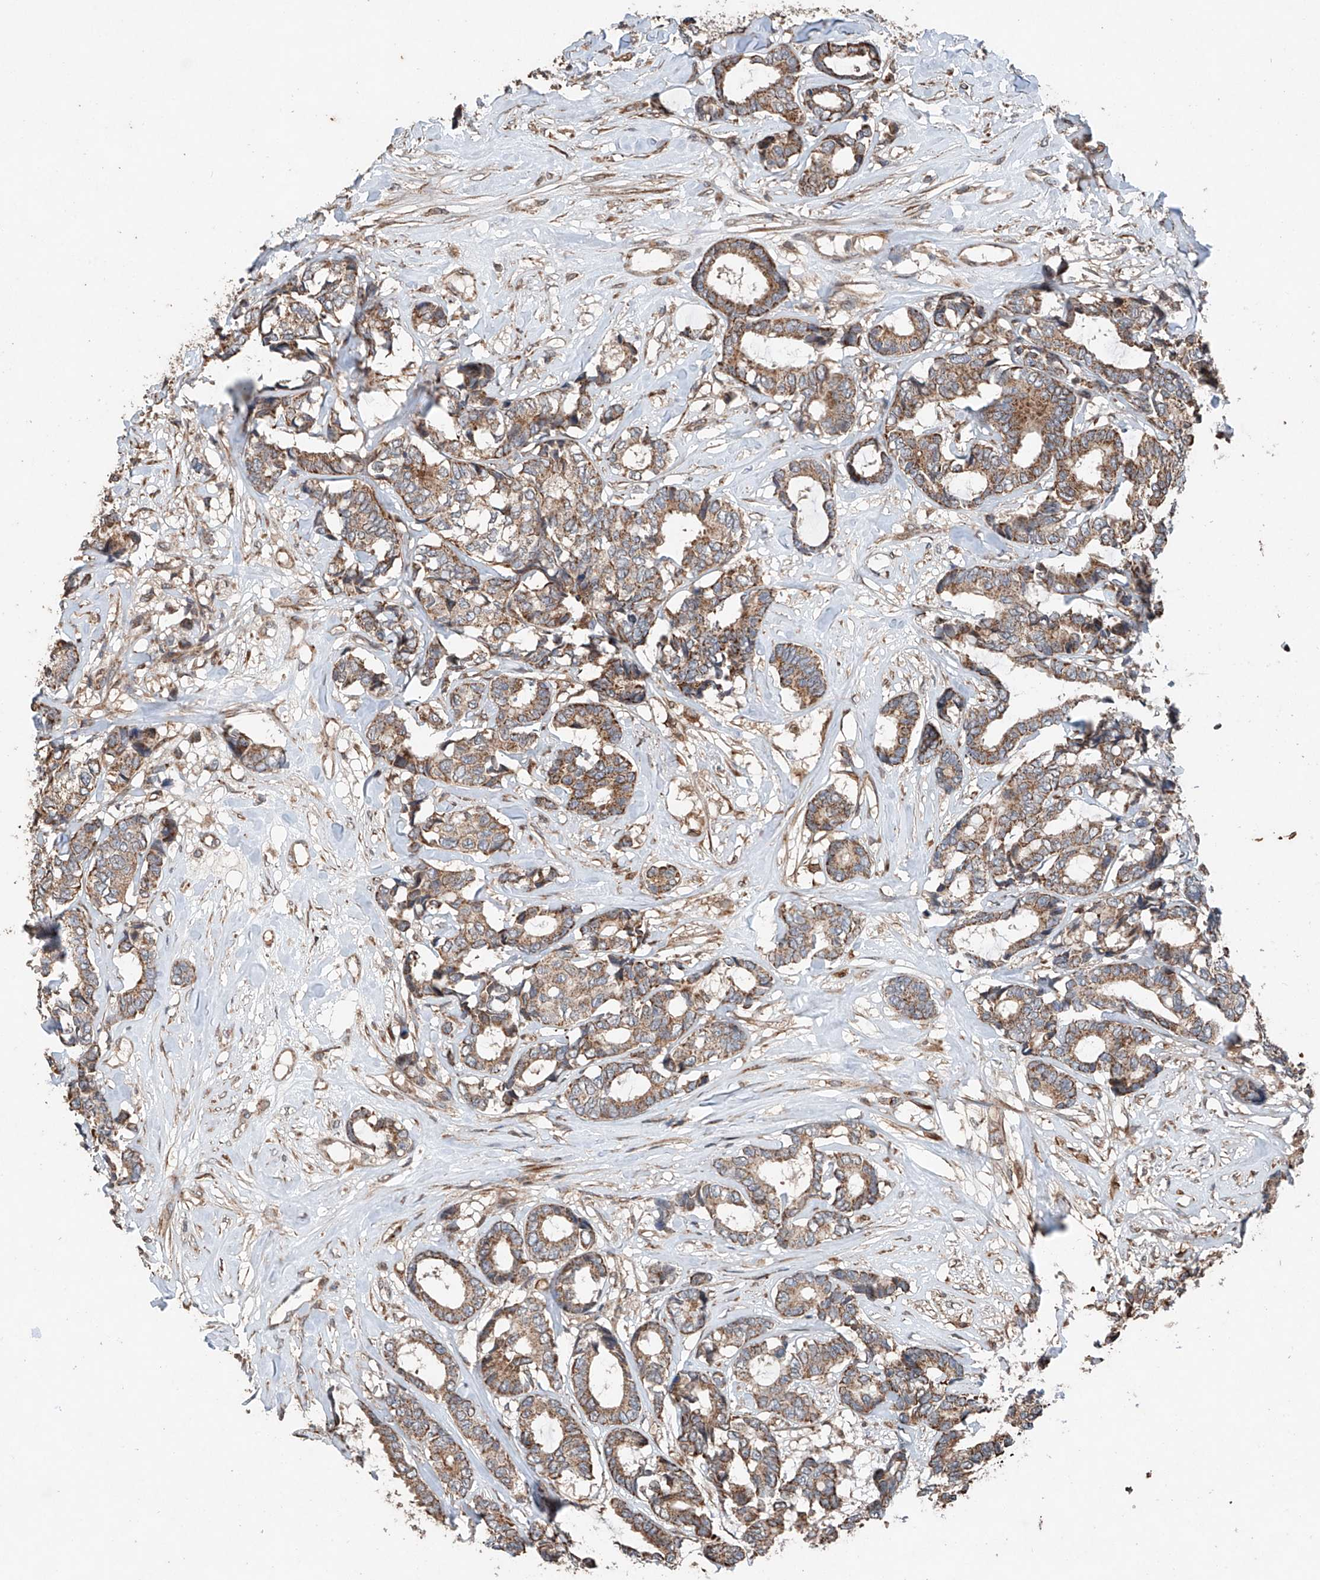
{"staining": {"intensity": "moderate", "quantity": ">75%", "location": "cytoplasmic/membranous"}, "tissue": "breast cancer", "cell_type": "Tumor cells", "image_type": "cancer", "snomed": [{"axis": "morphology", "description": "Duct carcinoma"}, {"axis": "topography", "description": "Breast"}], "caption": "Immunohistochemical staining of infiltrating ductal carcinoma (breast) reveals medium levels of moderate cytoplasmic/membranous protein expression in approximately >75% of tumor cells. The staining was performed using DAB (3,3'-diaminobenzidine), with brown indicating positive protein expression. Nuclei are stained blue with hematoxylin.", "gene": "AP4B1", "patient": {"sex": "female", "age": 87}}